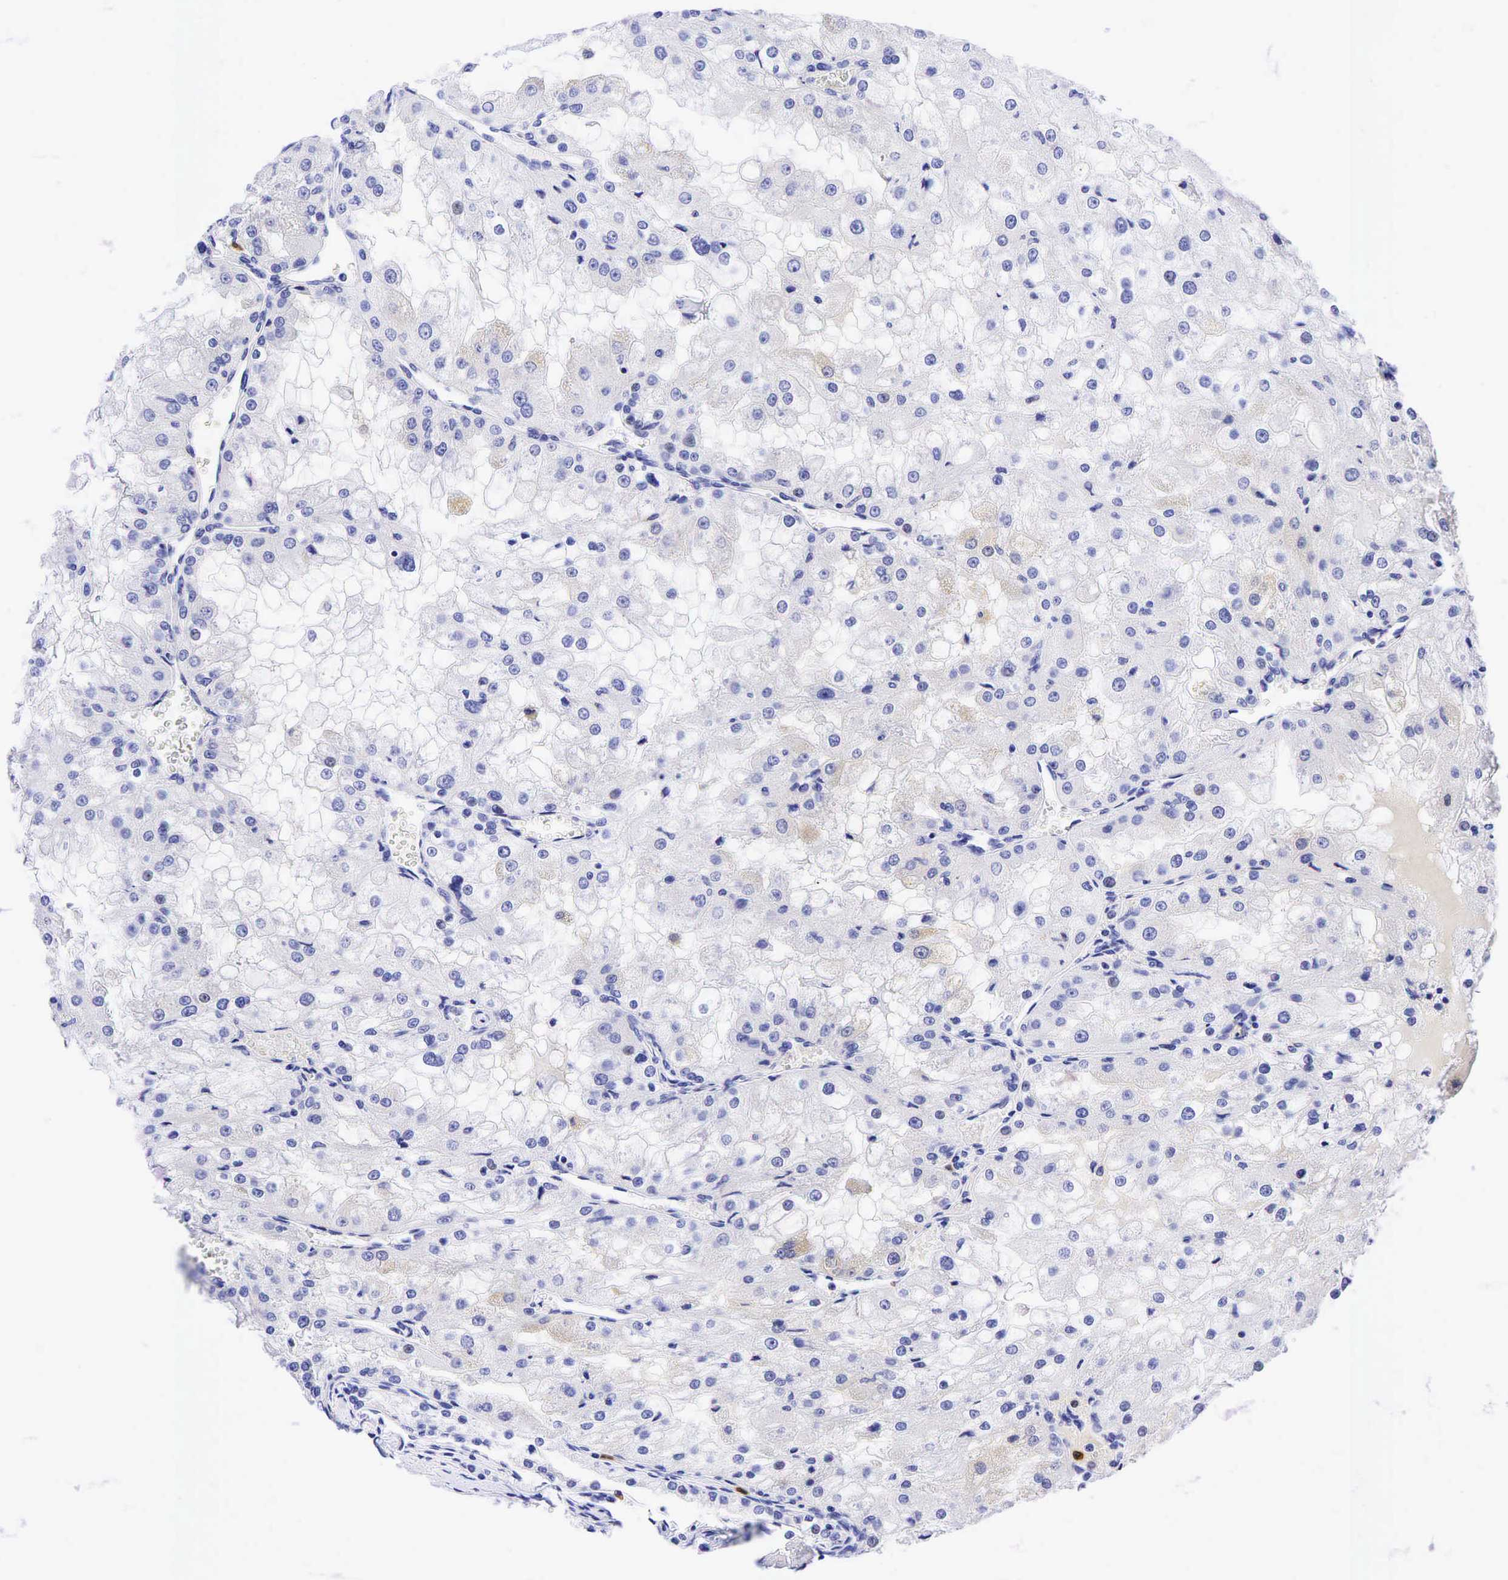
{"staining": {"intensity": "negative", "quantity": "none", "location": "none"}, "tissue": "renal cancer", "cell_type": "Tumor cells", "image_type": "cancer", "snomed": [{"axis": "morphology", "description": "Adenocarcinoma, NOS"}, {"axis": "topography", "description": "Kidney"}], "caption": "DAB (3,3'-diaminobenzidine) immunohistochemical staining of renal cancer (adenocarcinoma) displays no significant expression in tumor cells.", "gene": "TNFRSF8", "patient": {"sex": "female", "age": 74}}